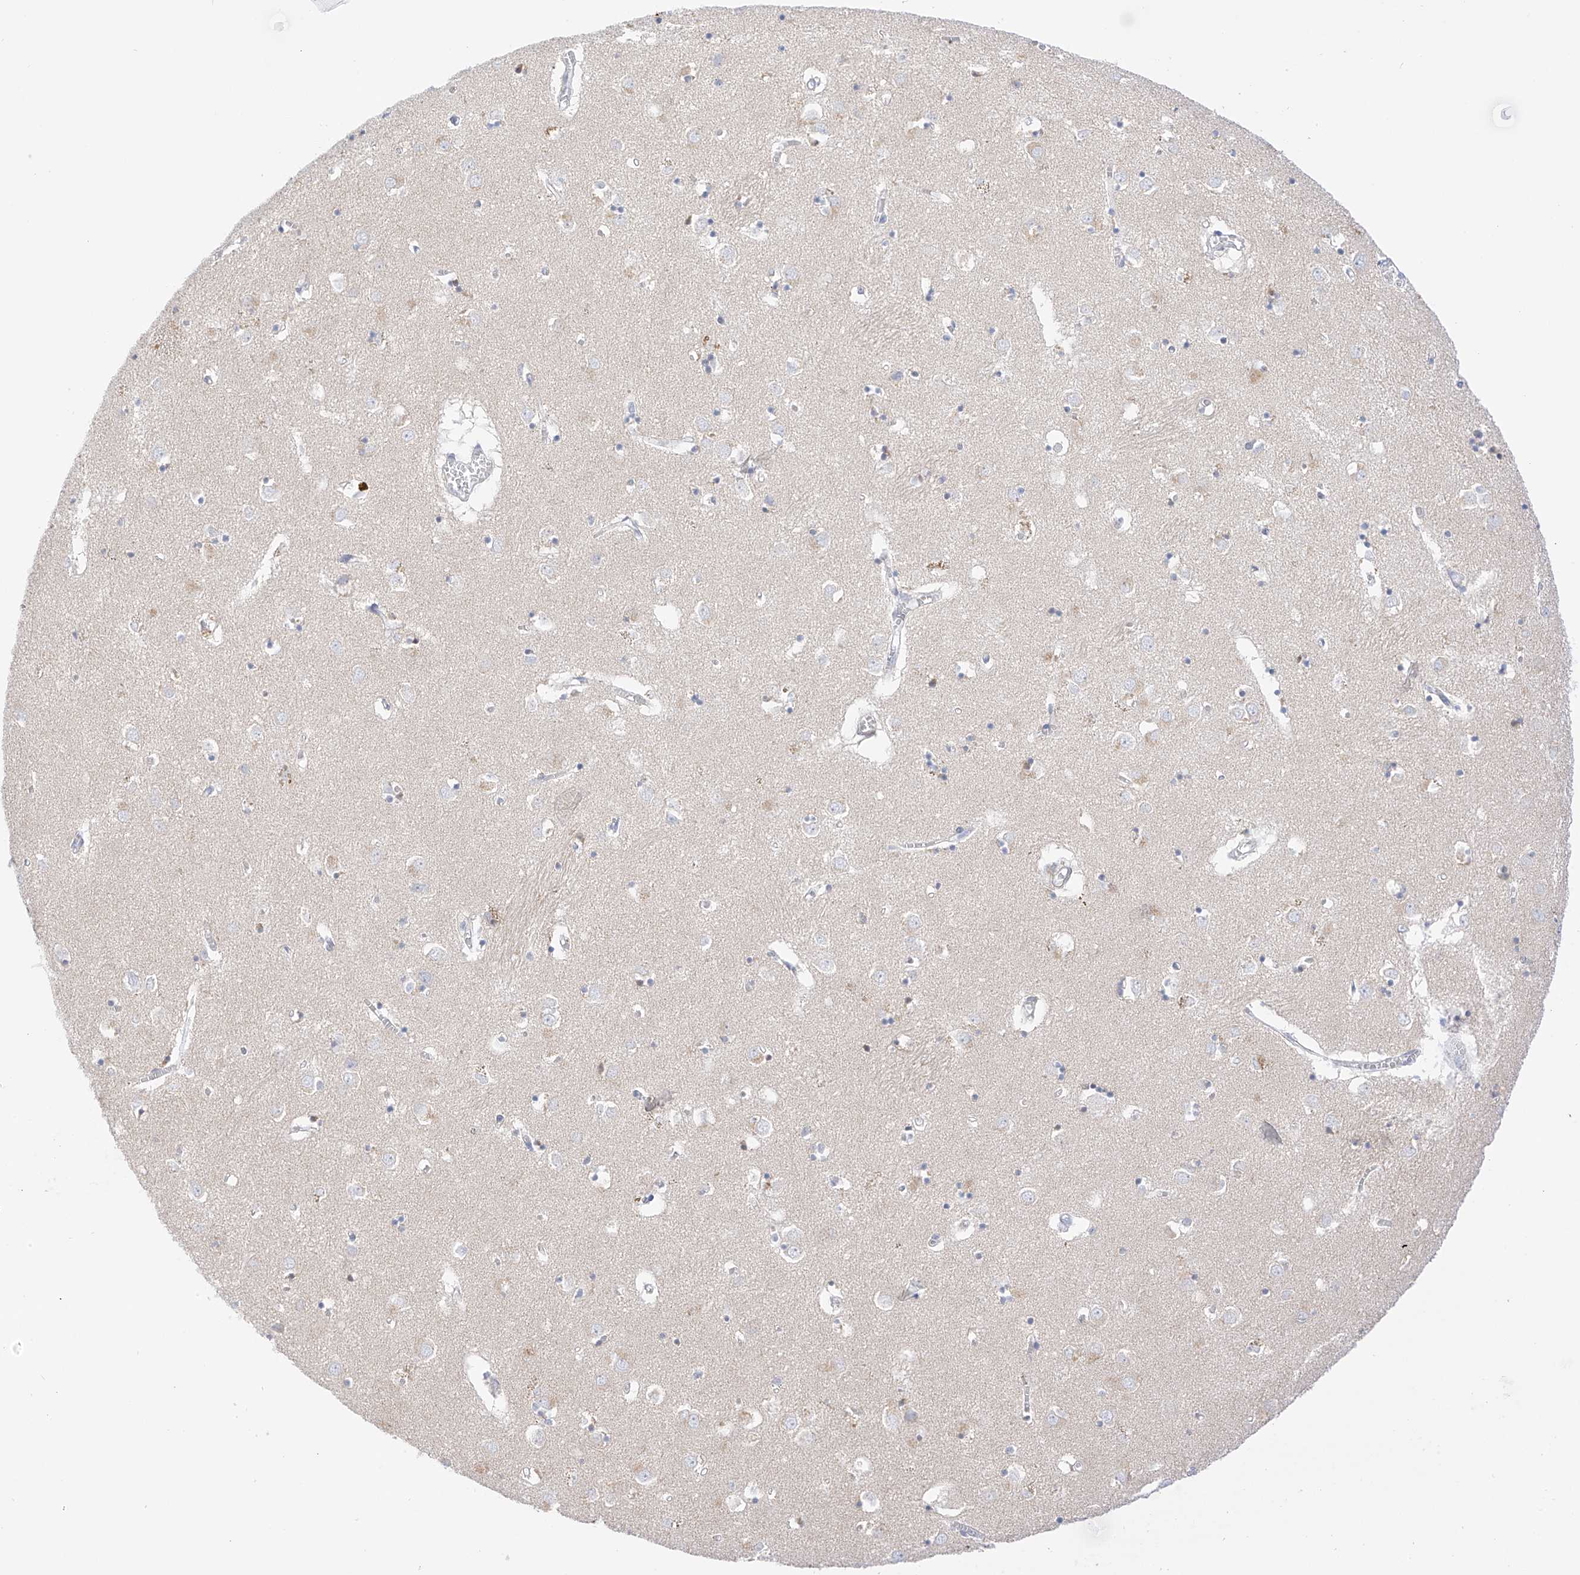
{"staining": {"intensity": "negative", "quantity": "none", "location": "none"}, "tissue": "caudate", "cell_type": "Glial cells", "image_type": "normal", "snomed": [{"axis": "morphology", "description": "Normal tissue, NOS"}, {"axis": "topography", "description": "Lateral ventricle wall"}], "caption": "Immunohistochemical staining of normal human caudate shows no significant expression in glial cells.", "gene": "ST3GAL5", "patient": {"sex": "male", "age": 70}}